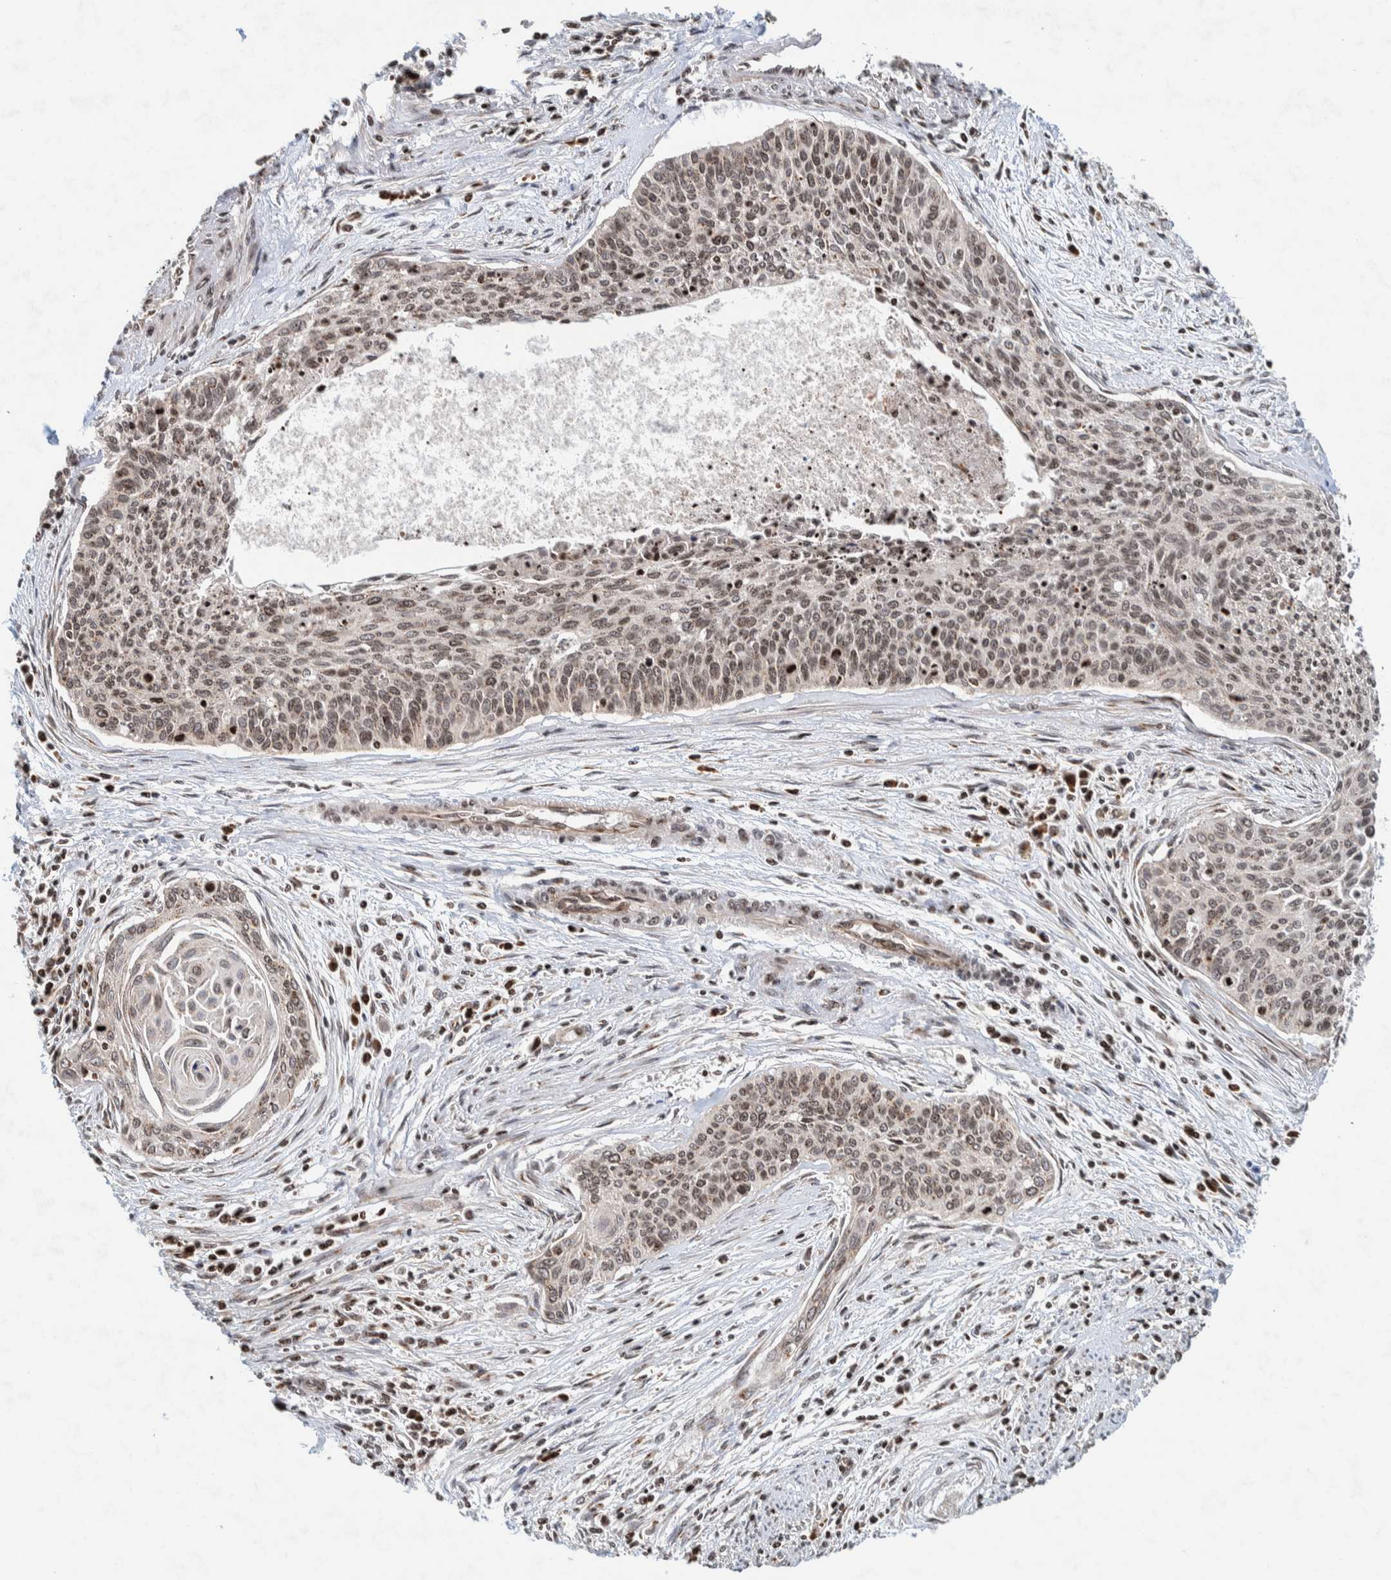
{"staining": {"intensity": "weak", "quantity": ">75%", "location": "nuclear"}, "tissue": "cervical cancer", "cell_type": "Tumor cells", "image_type": "cancer", "snomed": [{"axis": "morphology", "description": "Squamous cell carcinoma, NOS"}, {"axis": "topography", "description": "Cervix"}], "caption": "Approximately >75% of tumor cells in human cervical cancer reveal weak nuclear protein expression as visualized by brown immunohistochemical staining.", "gene": "CCDC182", "patient": {"sex": "female", "age": 55}}